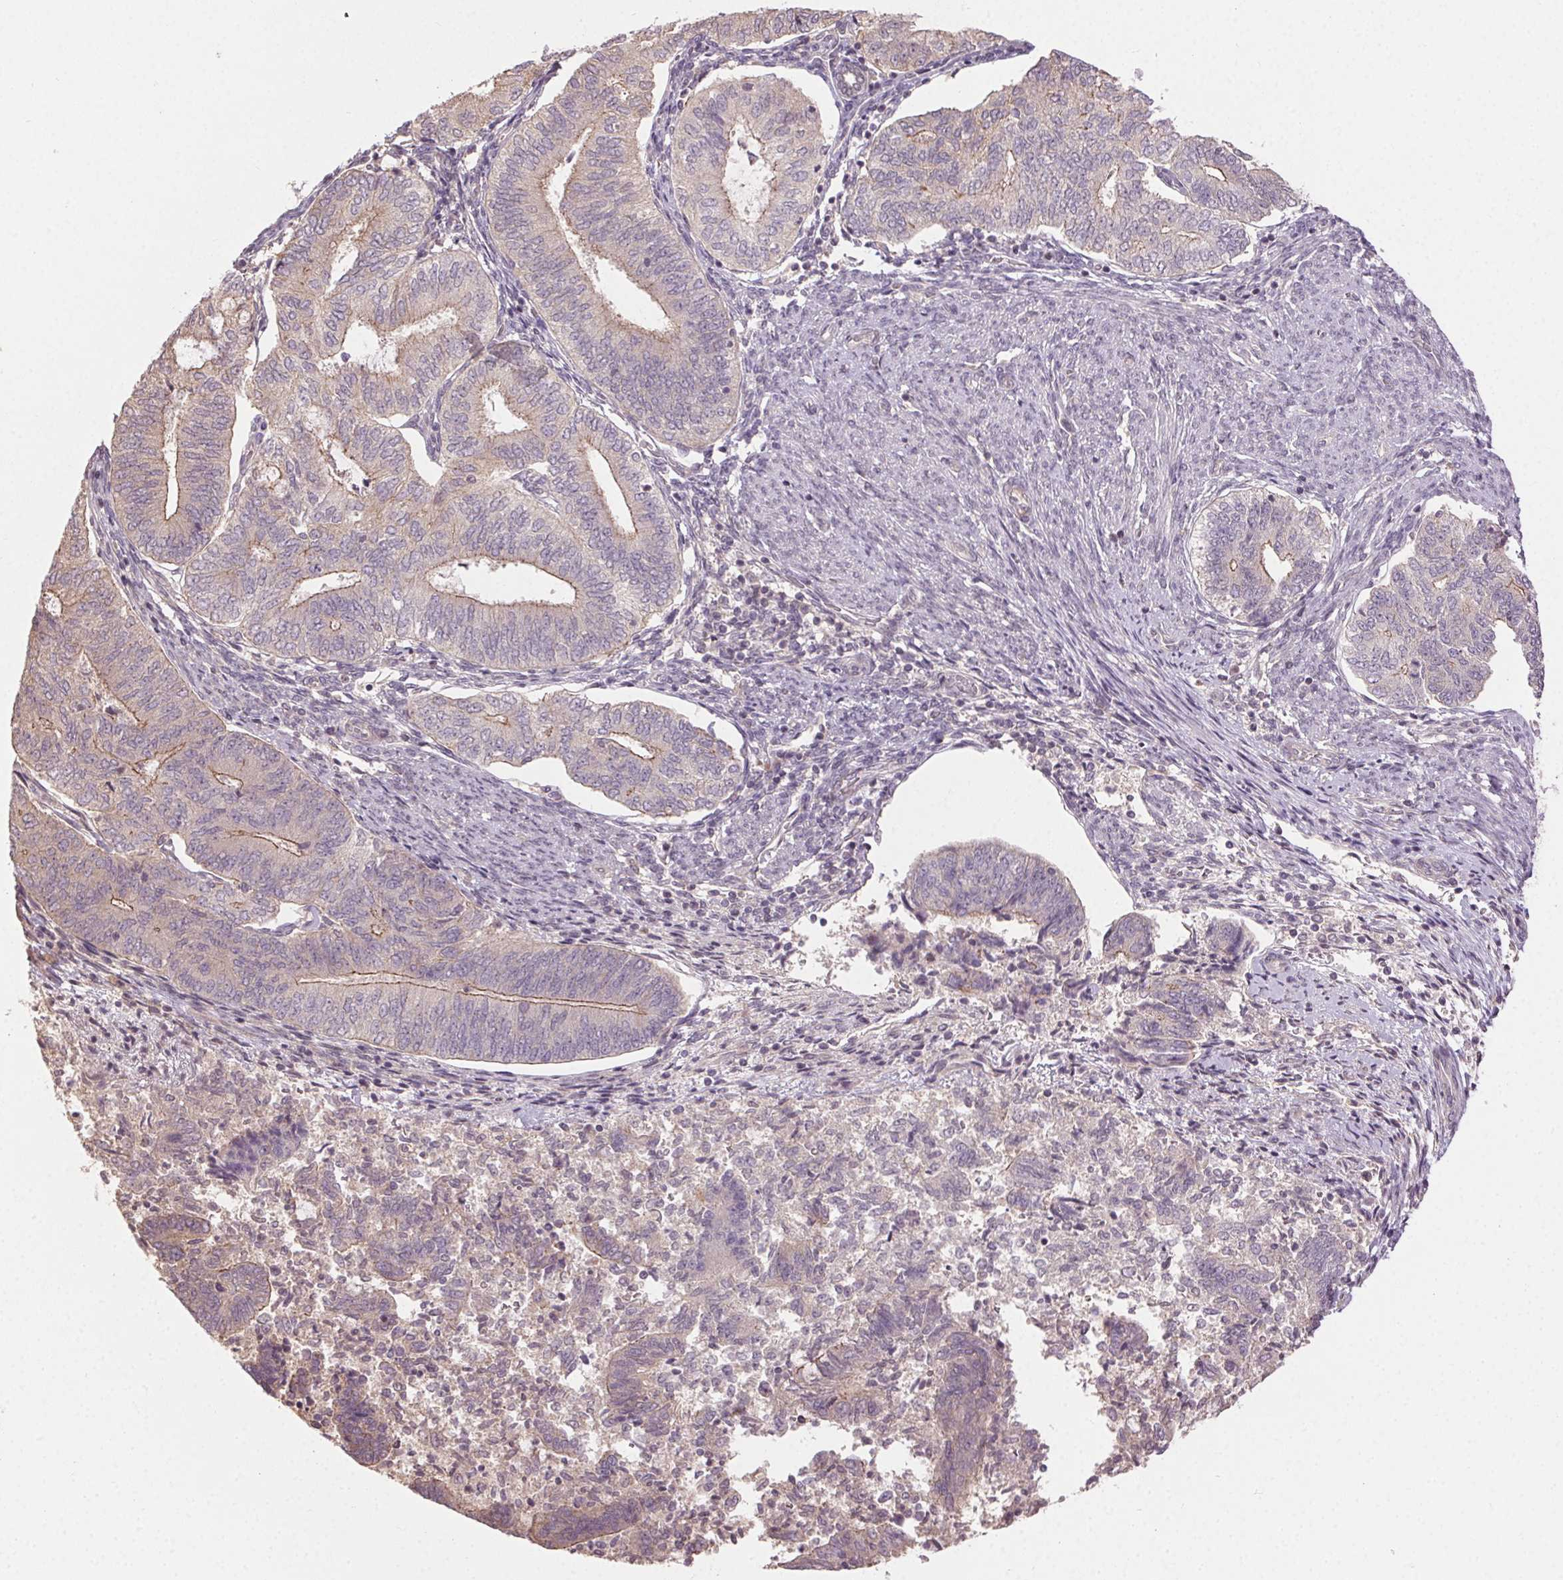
{"staining": {"intensity": "weak", "quantity": "<25%", "location": "cytoplasmic/membranous"}, "tissue": "endometrial cancer", "cell_type": "Tumor cells", "image_type": "cancer", "snomed": [{"axis": "morphology", "description": "Adenocarcinoma, NOS"}, {"axis": "topography", "description": "Endometrium"}], "caption": "Protein analysis of endometrial cancer (adenocarcinoma) shows no significant staining in tumor cells. (Brightfield microscopy of DAB immunohistochemistry at high magnification).", "gene": "ATP1B3", "patient": {"sex": "female", "age": 65}}